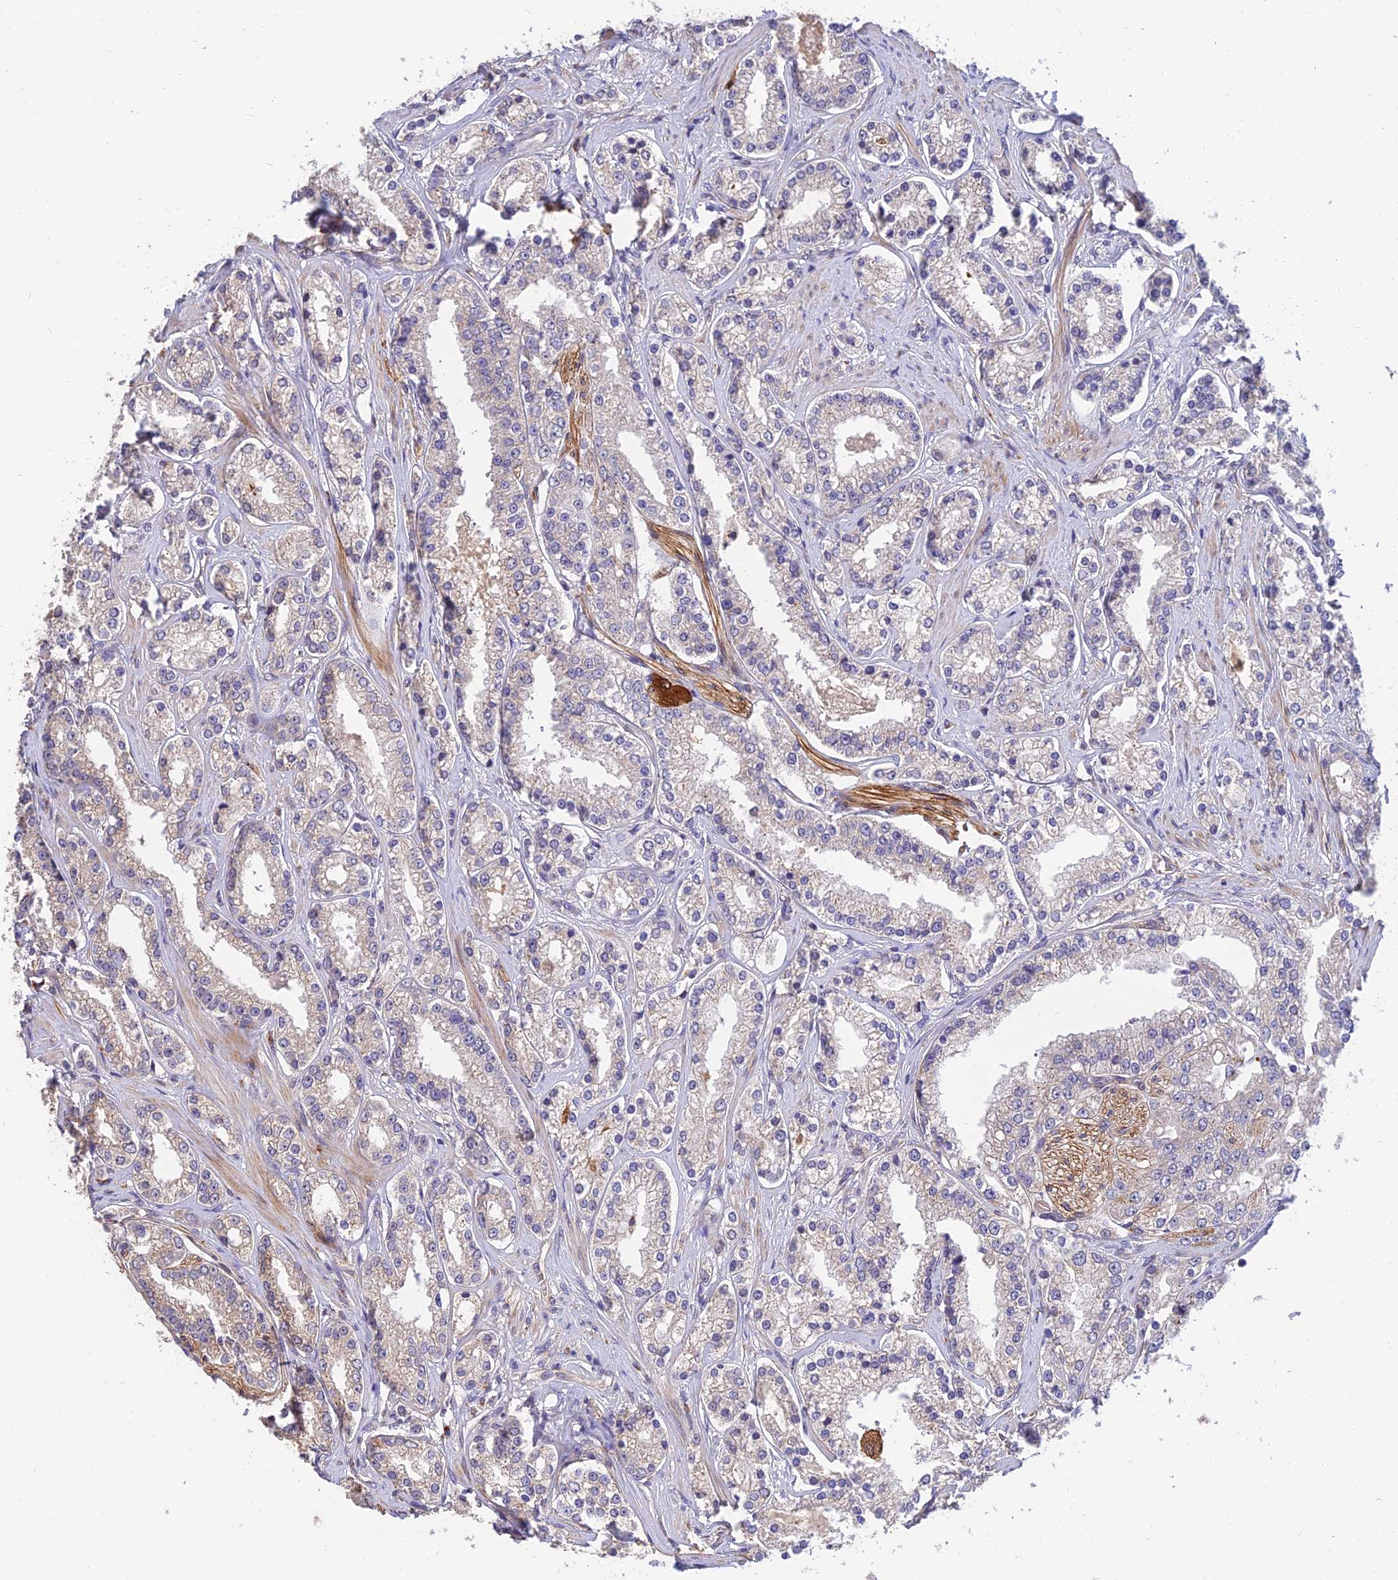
{"staining": {"intensity": "negative", "quantity": "none", "location": "none"}, "tissue": "prostate cancer", "cell_type": "Tumor cells", "image_type": "cancer", "snomed": [{"axis": "morphology", "description": "Normal tissue, NOS"}, {"axis": "morphology", "description": "Adenocarcinoma, High grade"}, {"axis": "topography", "description": "Prostate"}], "caption": "The image exhibits no significant staining in tumor cells of prostate cancer.", "gene": "MRPL35", "patient": {"sex": "male", "age": 83}}